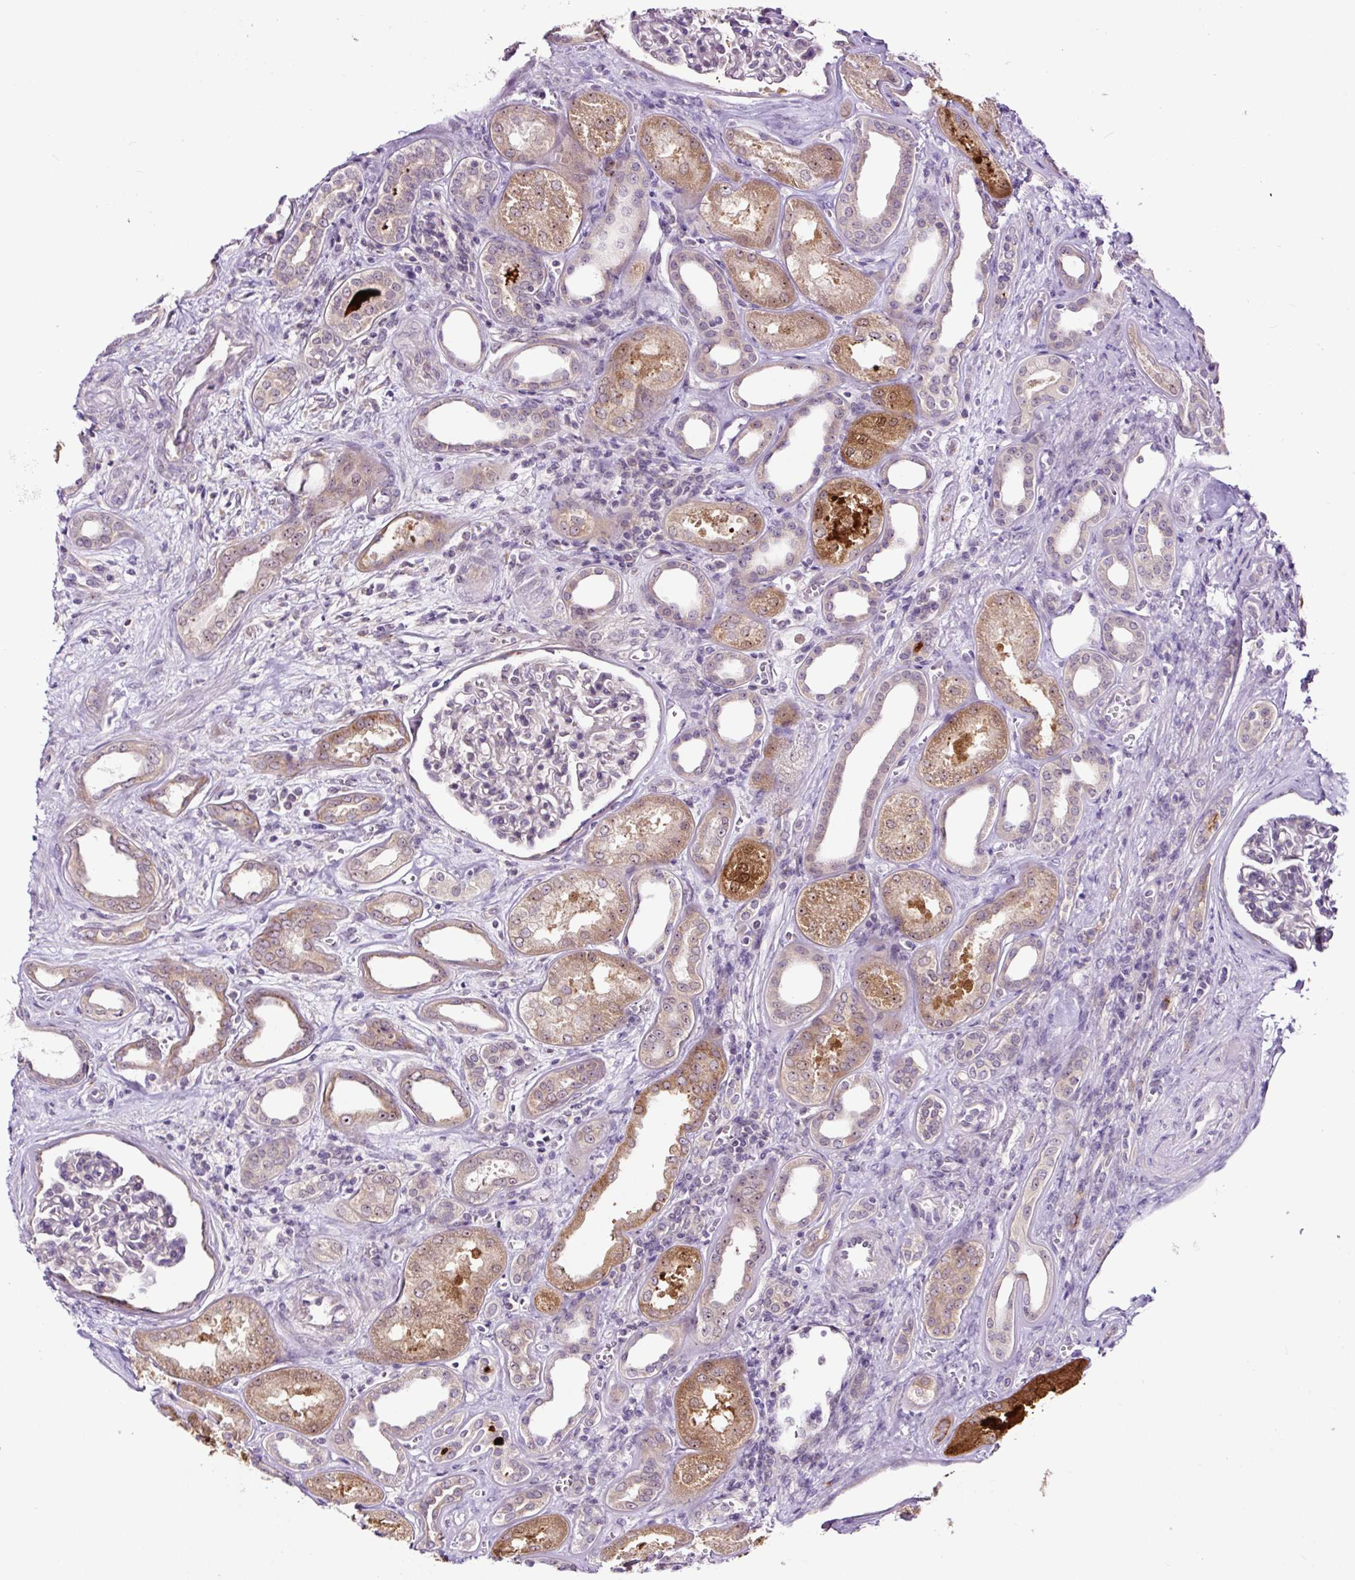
{"staining": {"intensity": "negative", "quantity": "none", "location": "none"}, "tissue": "kidney", "cell_type": "Cells in glomeruli", "image_type": "normal", "snomed": [{"axis": "morphology", "description": "Normal tissue, NOS"}, {"axis": "morphology", "description": "Adenocarcinoma, NOS"}, {"axis": "topography", "description": "Kidney"}], "caption": "IHC photomicrograph of benign kidney: kidney stained with DAB (3,3'-diaminobenzidine) reveals no significant protein positivity in cells in glomeruli.", "gene": "NOM1", "patient": {"sex": "female", "age": 68}}